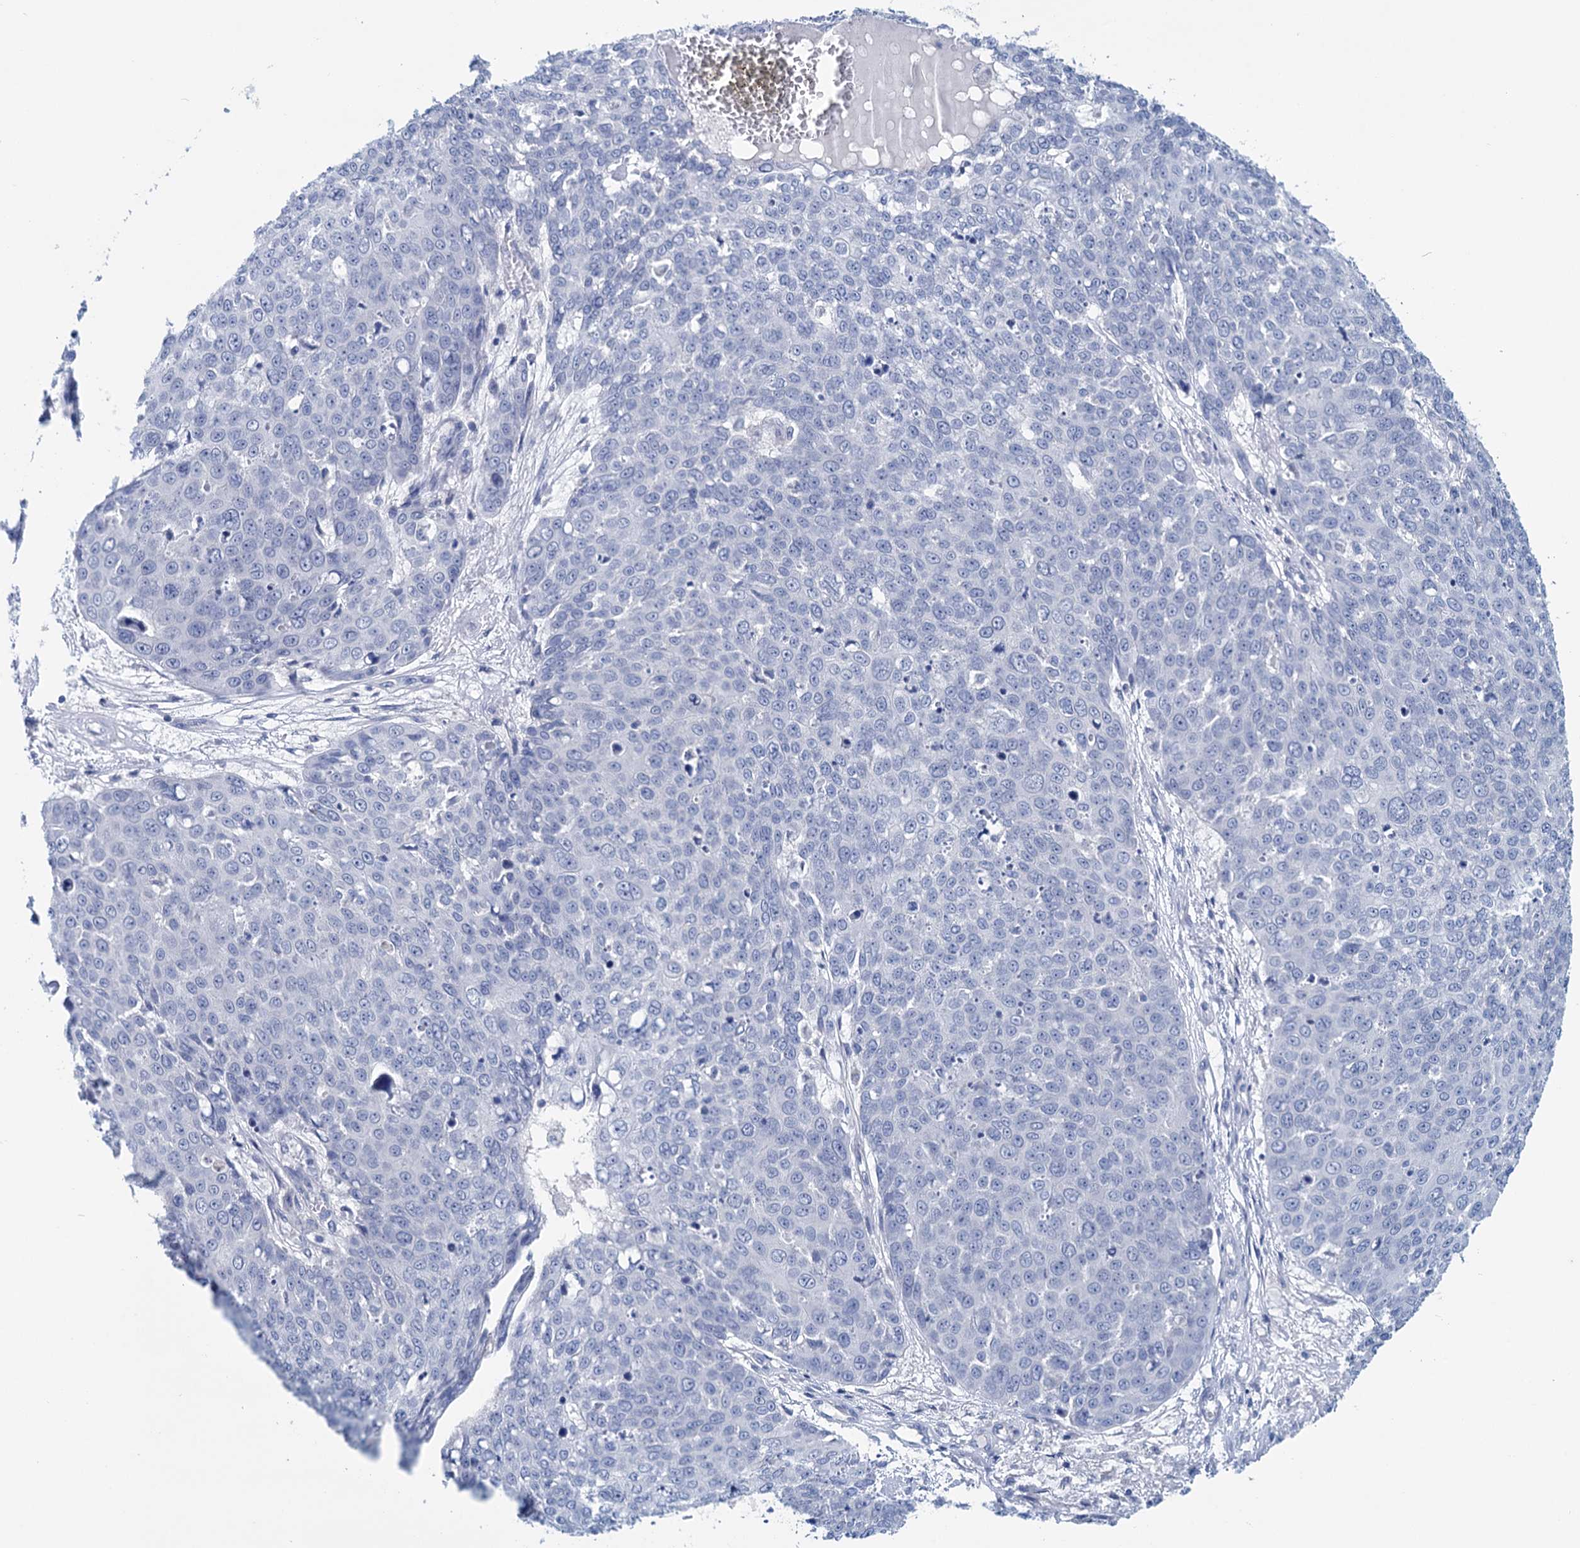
{"staining": {"intensity": "negative", "quantity": "none", "location": "none"}, "tissue": "skin cancer", "cell_type": "Tumor cells", "image_type": "cancer", "snomed": [{"axis": "morphology", "description": "Squamous cell carcinoma, NOS"}, {"axis": "topography", "description": "Skin"}], "caption": "Squamous cell carcinoma (skin) was stained to show a protein in brown. There is no significant expression in tumor cells. (DAB (3,3'-diaminobenzidine) IHC, high magnification).", "gene": "MYOZ3", "patient": {"sex": "male", "age": 71}}